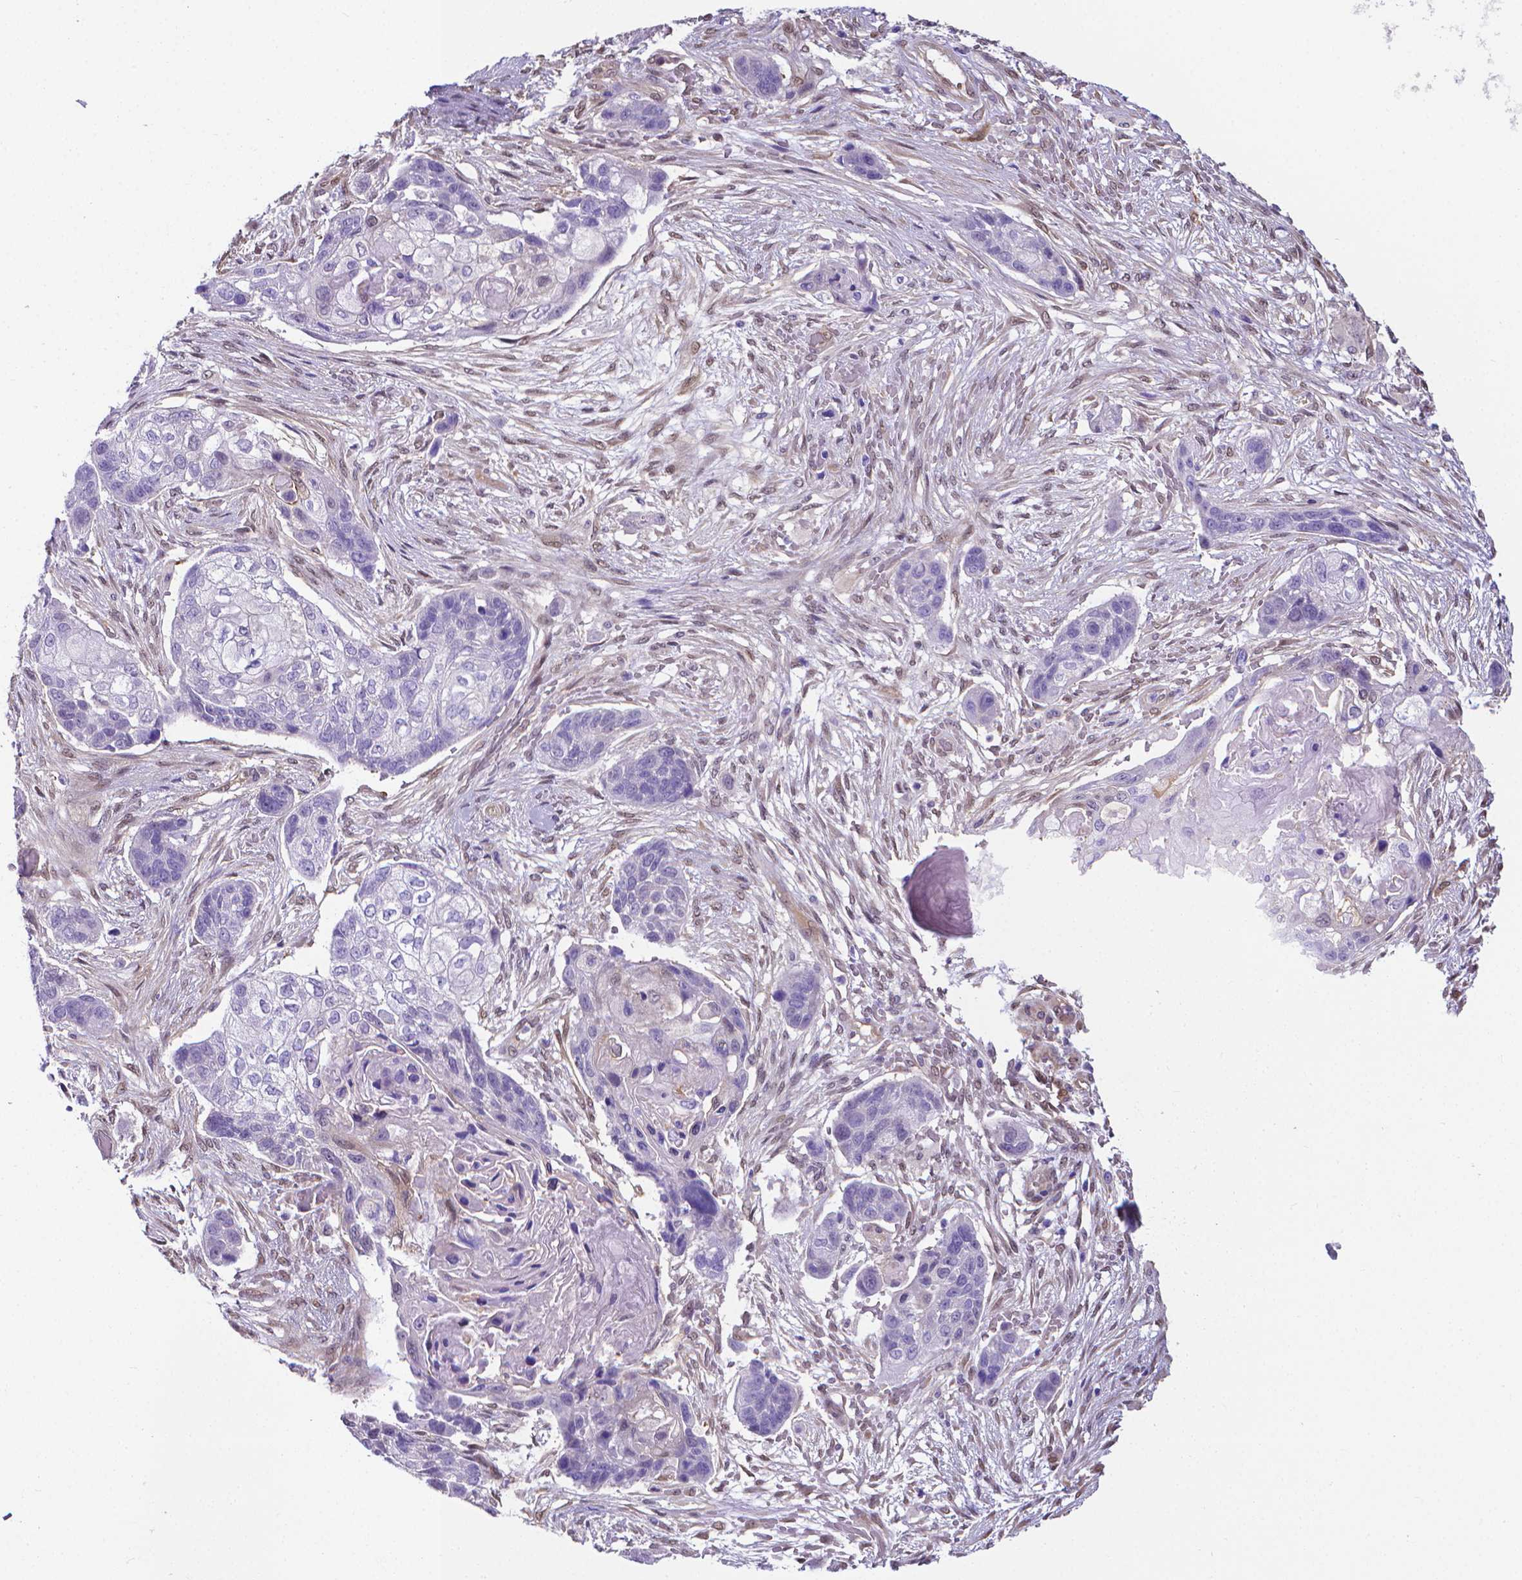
{"staining": {"intensity": "negative", "quantity": "none", "location": "none"}, "tissue": "lung cancer", "cell_type": "Tumor cells", "image_type": "cancer", "snomed": [{"axis": "morphology", "description": "Squamous cell carcinoma, NOS"}, {"axis": "topography", "description": "Lung"}], "caption": "A high-resolution photomicrograph shows IHC staining of lung squamous cell carcinoma, which demonstrates no significant positivity in tumor cells.", "gene": "CLIC4", "patient": {"sex": "male", "age": 69}}